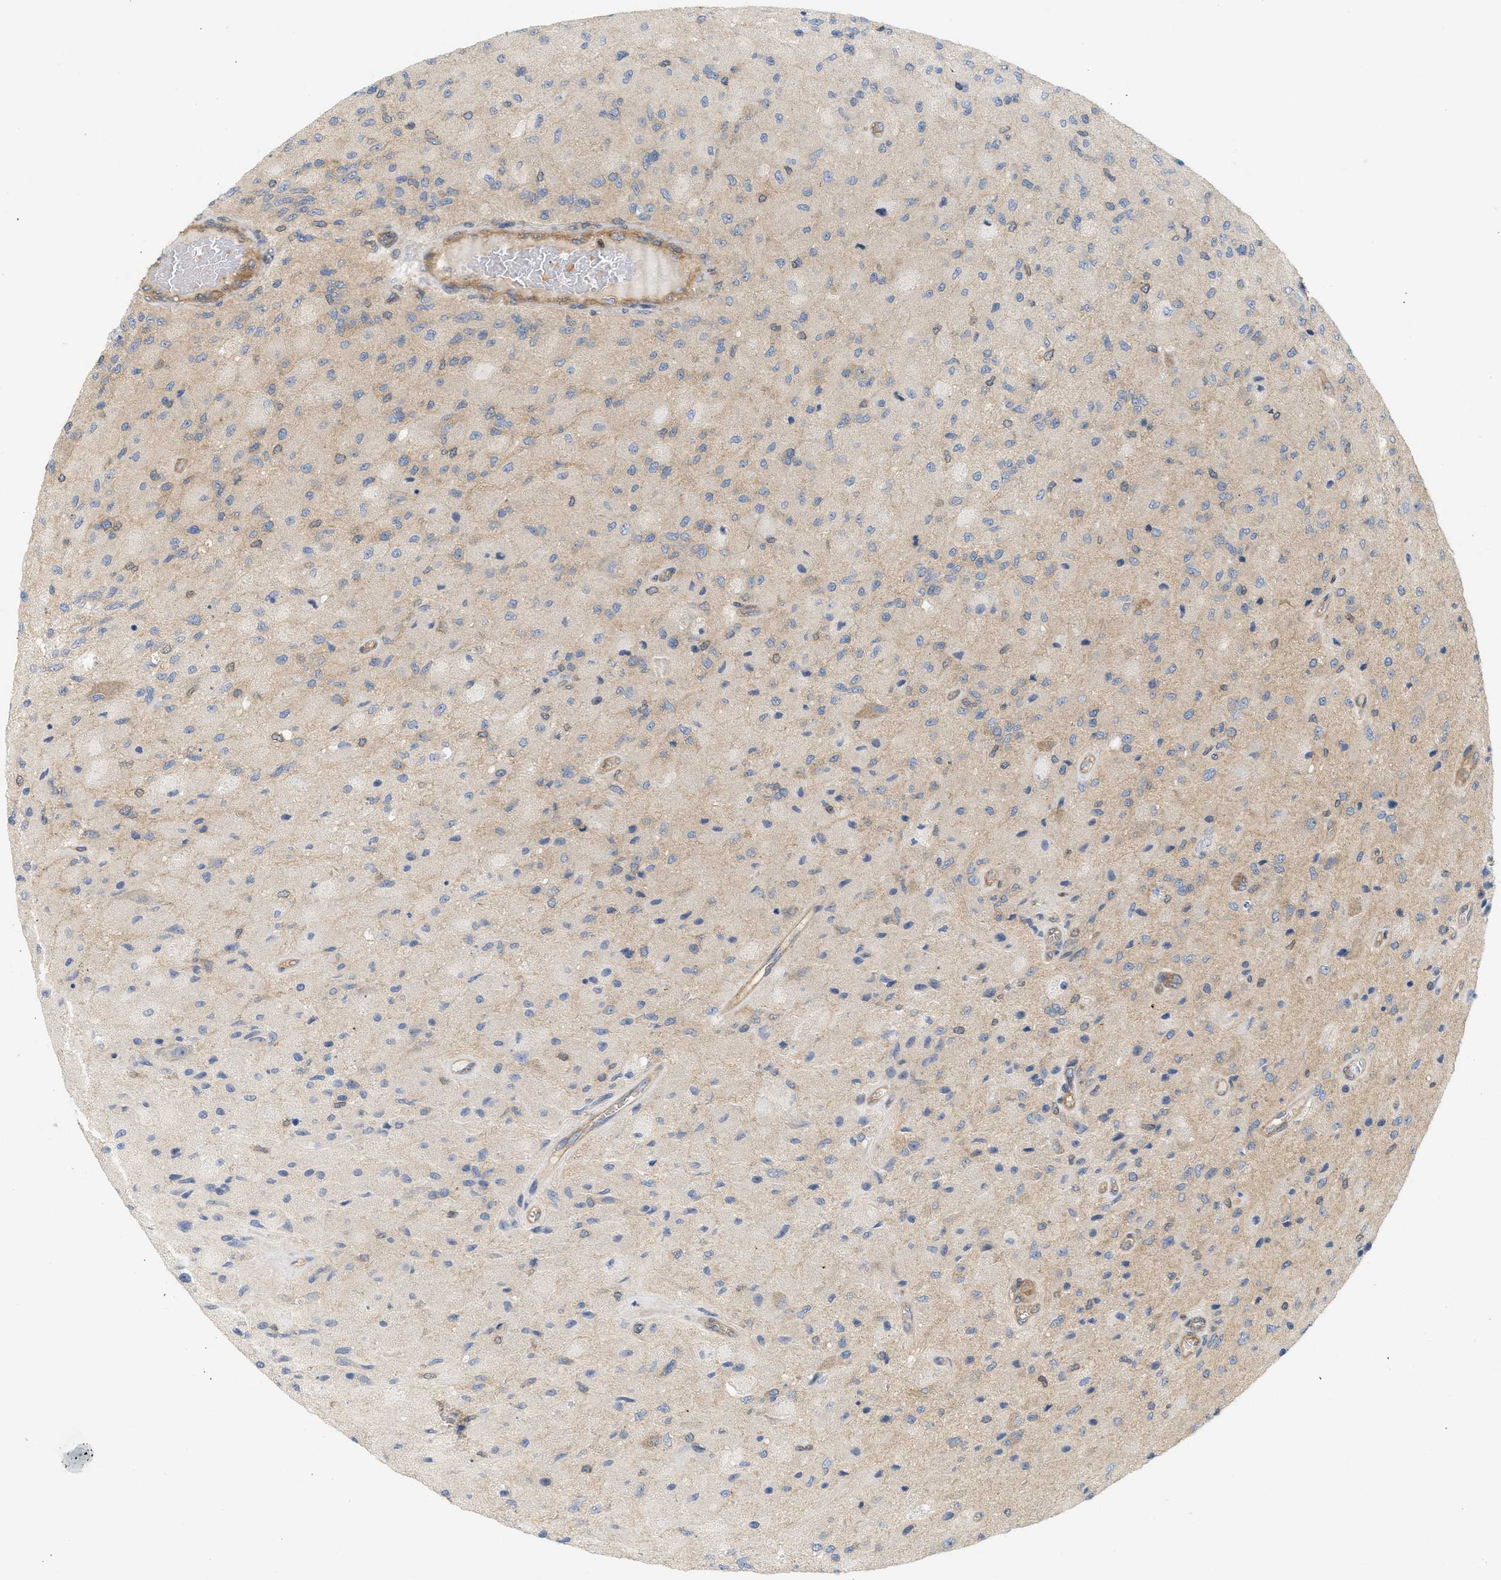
{"staining": {"intensity": "weak", "quantity": "<25%", "location": "cytoplasmic/membranous"}, "tissue": "glioma", "cell_type": "Tumor cells", "image_type": "cancer", "snomed": [{"axis": "morphology", "description": "Normal tissue, NOS"}, {"axis": "morphology", "description": "Glioma, malignant, High grade"}, {"axis": "topography", "description": "Cerebral cortex"}], "caption": "Histopathology image shows no protein staining in tumor cells of high-grade glioma (malignant) tissue.", "gene": "STRN", "patient": {"sex": "male", "age": 77}}